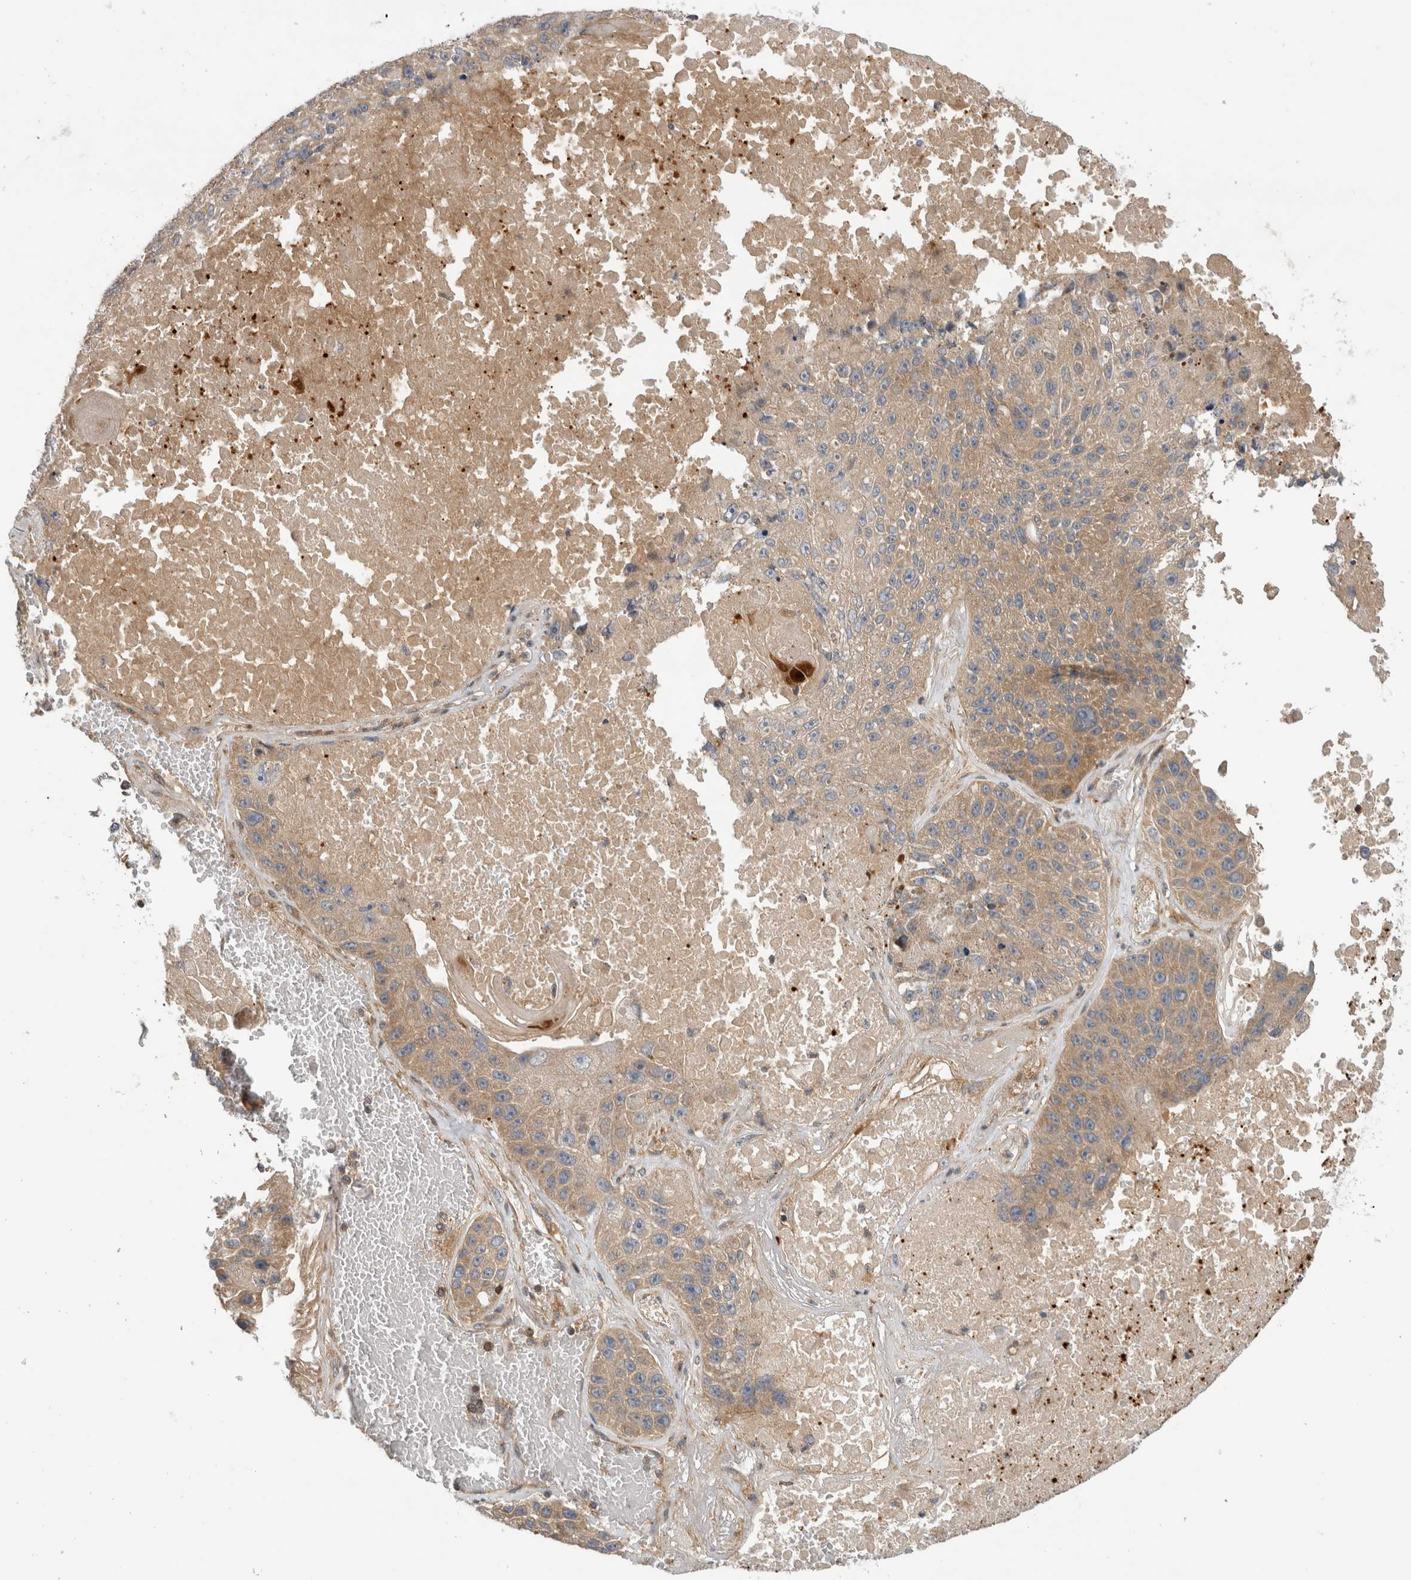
{"staining": {"intensity": "moderate", "quantity": ">75%", "location": "cytoplasmic/membranous"}, "tissue": "lung cancer", "cell_type": "Tumor cells", "image_type": "cancer", "snomed": [{"axis": "morphology", "description": "Squamous cell carcinoma, NOS"}, {"axis": "topography", "description": "Lung"}], "caption": "DAB (3,3'-diaminobenzidine) immunohistochemical staining of human lung cancer demonstrates moderate cytoplasmic/membranous protein staining in approximately >75% of tumor cells. (DAB (3,3'-diaminobenzidine) IHC with brightfield microscopy, high magnification).", "gene": "GRIK2", "patient": {"sex": "male", "age": 61}}